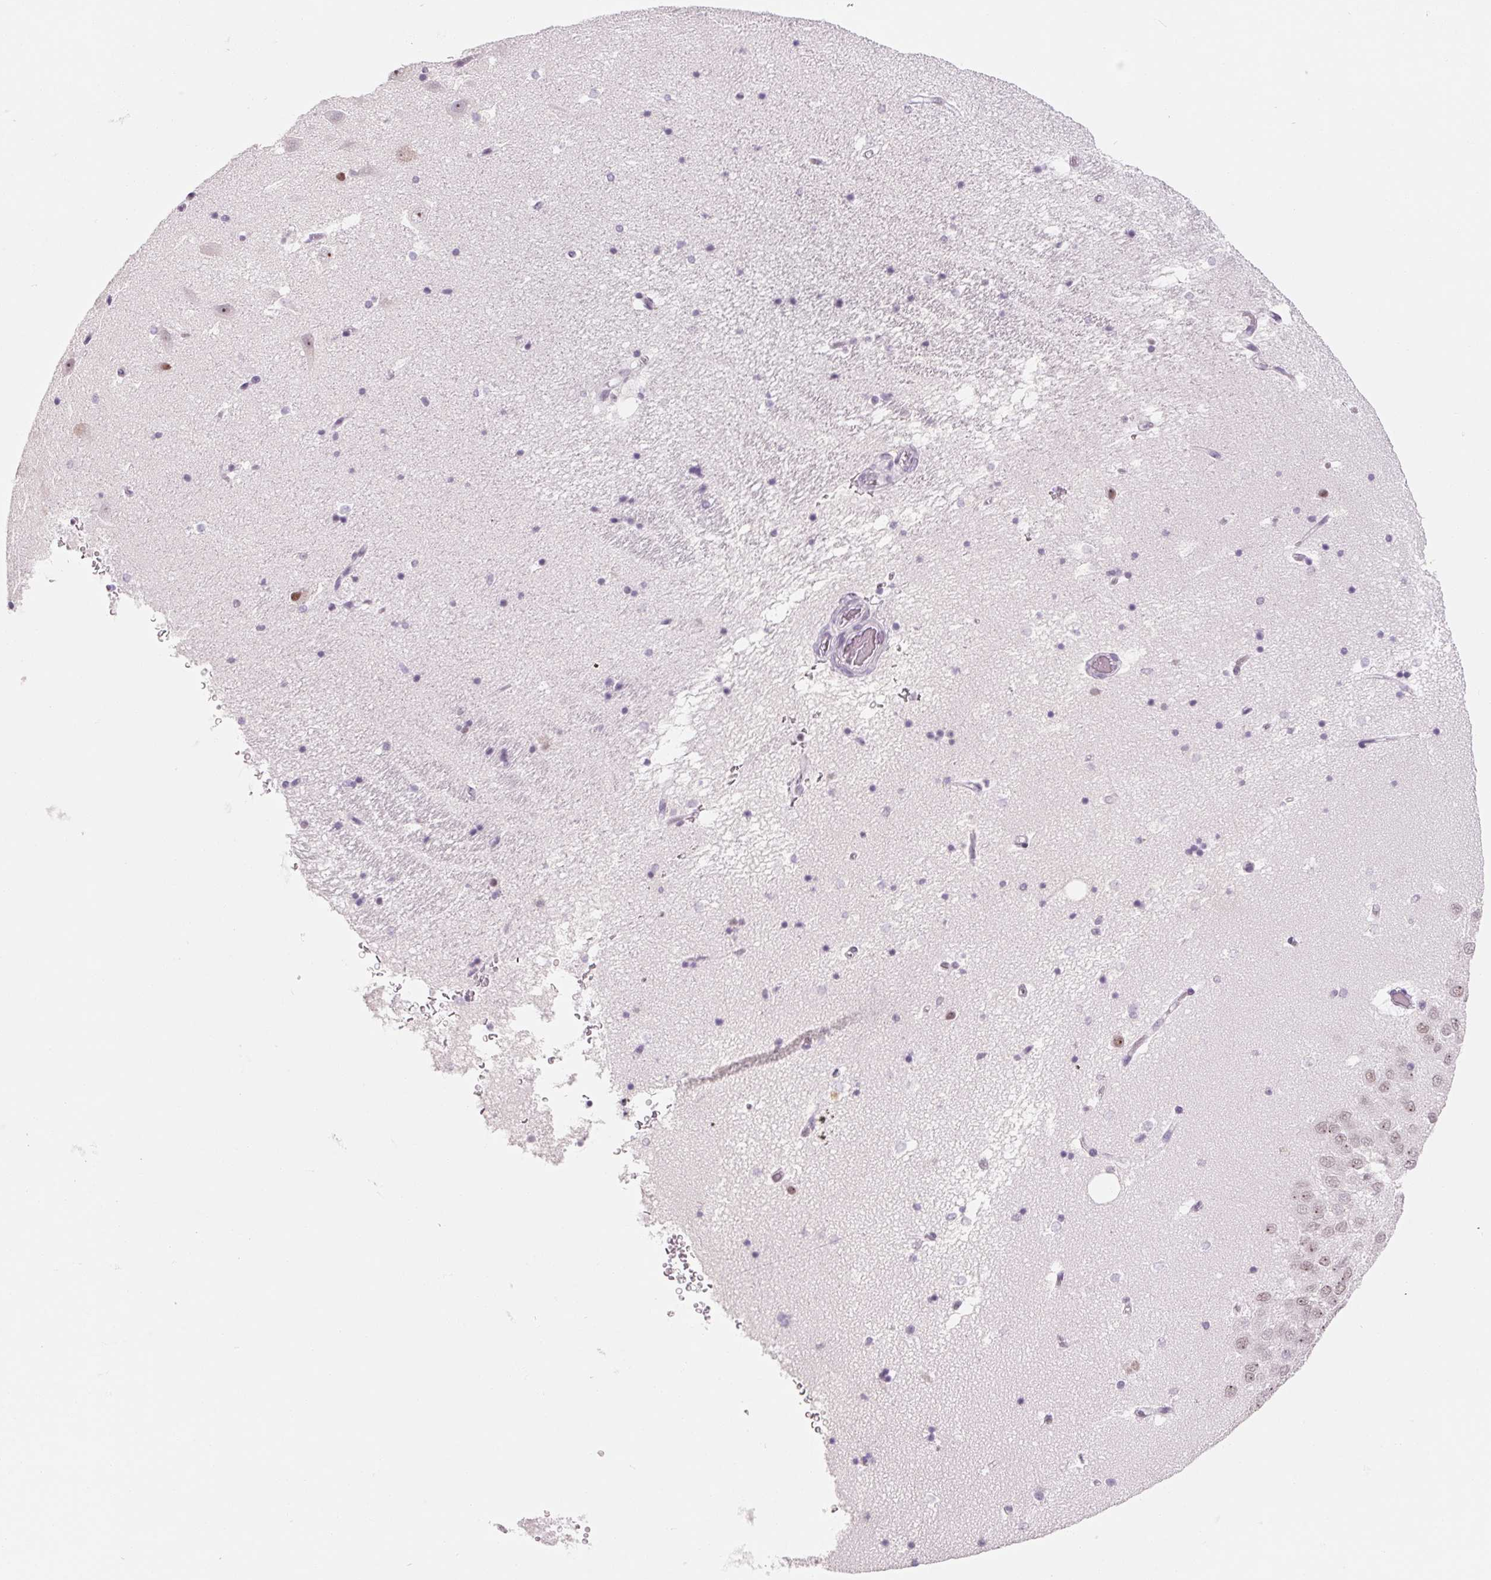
{"staining": {"intensity": "negative", "quantity": "none", "location": "none"}, "tissue": "hippocampus", "cell_type": "Glial cells", "image_type": "normal", "snomed": [{"axis": "morphology", "description": "Normal tissue, NOS"}, {"axis": "topography", "description": "Hippocampus"}], "caption": "The image exhibits no staining of glial cells in unremarkable hippocampus.", "gene": "ZIC4", "patient": {"sex": "male", "age": 58}}